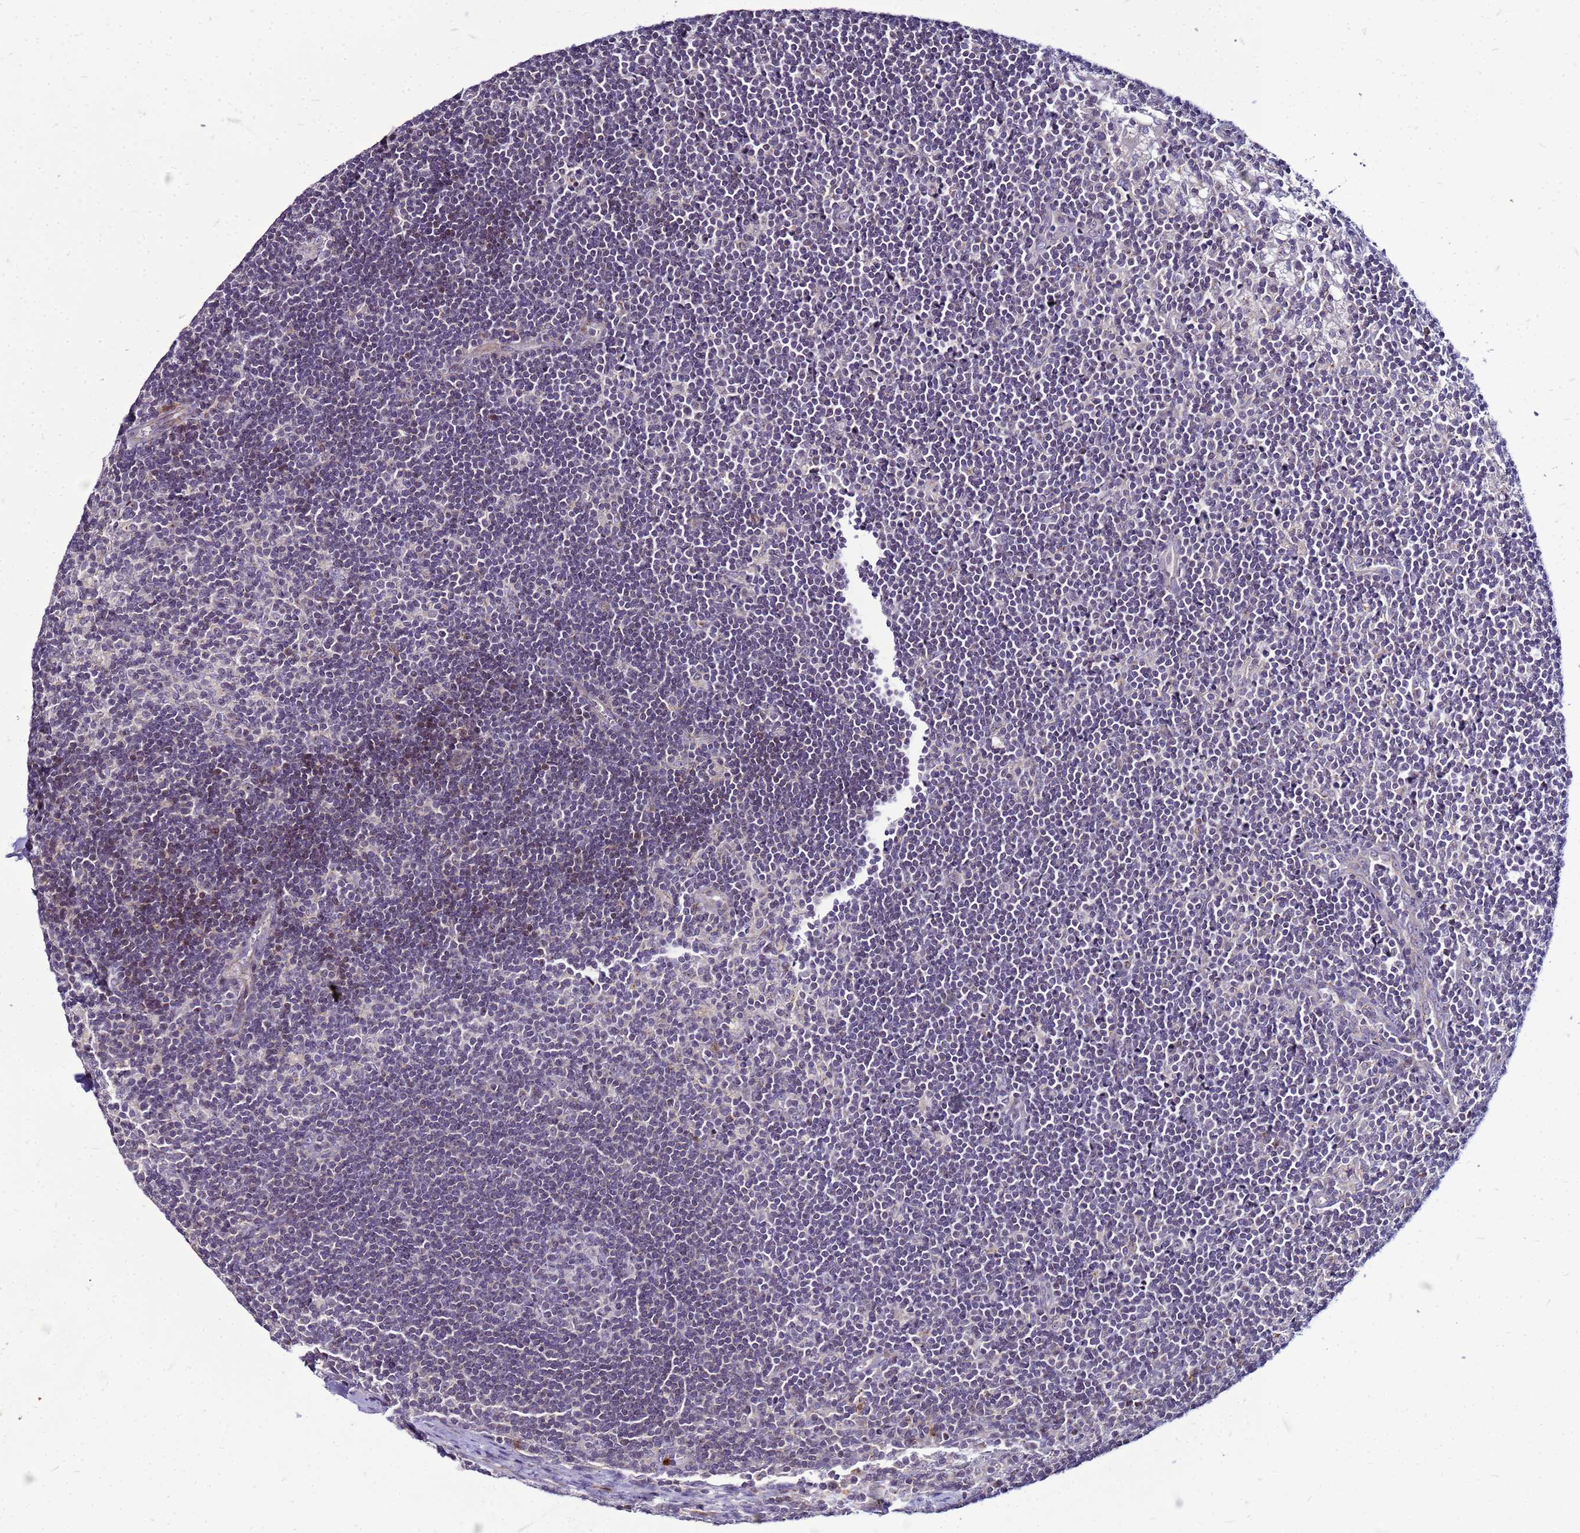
{"staining": {"intensity": "negative", "quantity": "none", "location": "none"}, "tissue": "lymph node", "cell_type": "Germinal center cells", "image_type": "normal", "snomed": [{"axis": "morphology", "description": "Normal tissue, NOS"}, {"axis": "topography", "description": "Lymph node"}], "caption": "Immunohistochemistry photomicrograph of benign lymph node: lymph node stained with DAB (3,3'-diaminobenzidine) reveals no significant protein positivity in germinal center cells. Brightfield microscopy of immunohistochemistry stained with DAB (3,3'-diaminobenzidine) (brown) and hematoxylin (blue), captured at high magnification.", "gene": "VPS4B", "patient": {"sex": "male", "age": 24}}